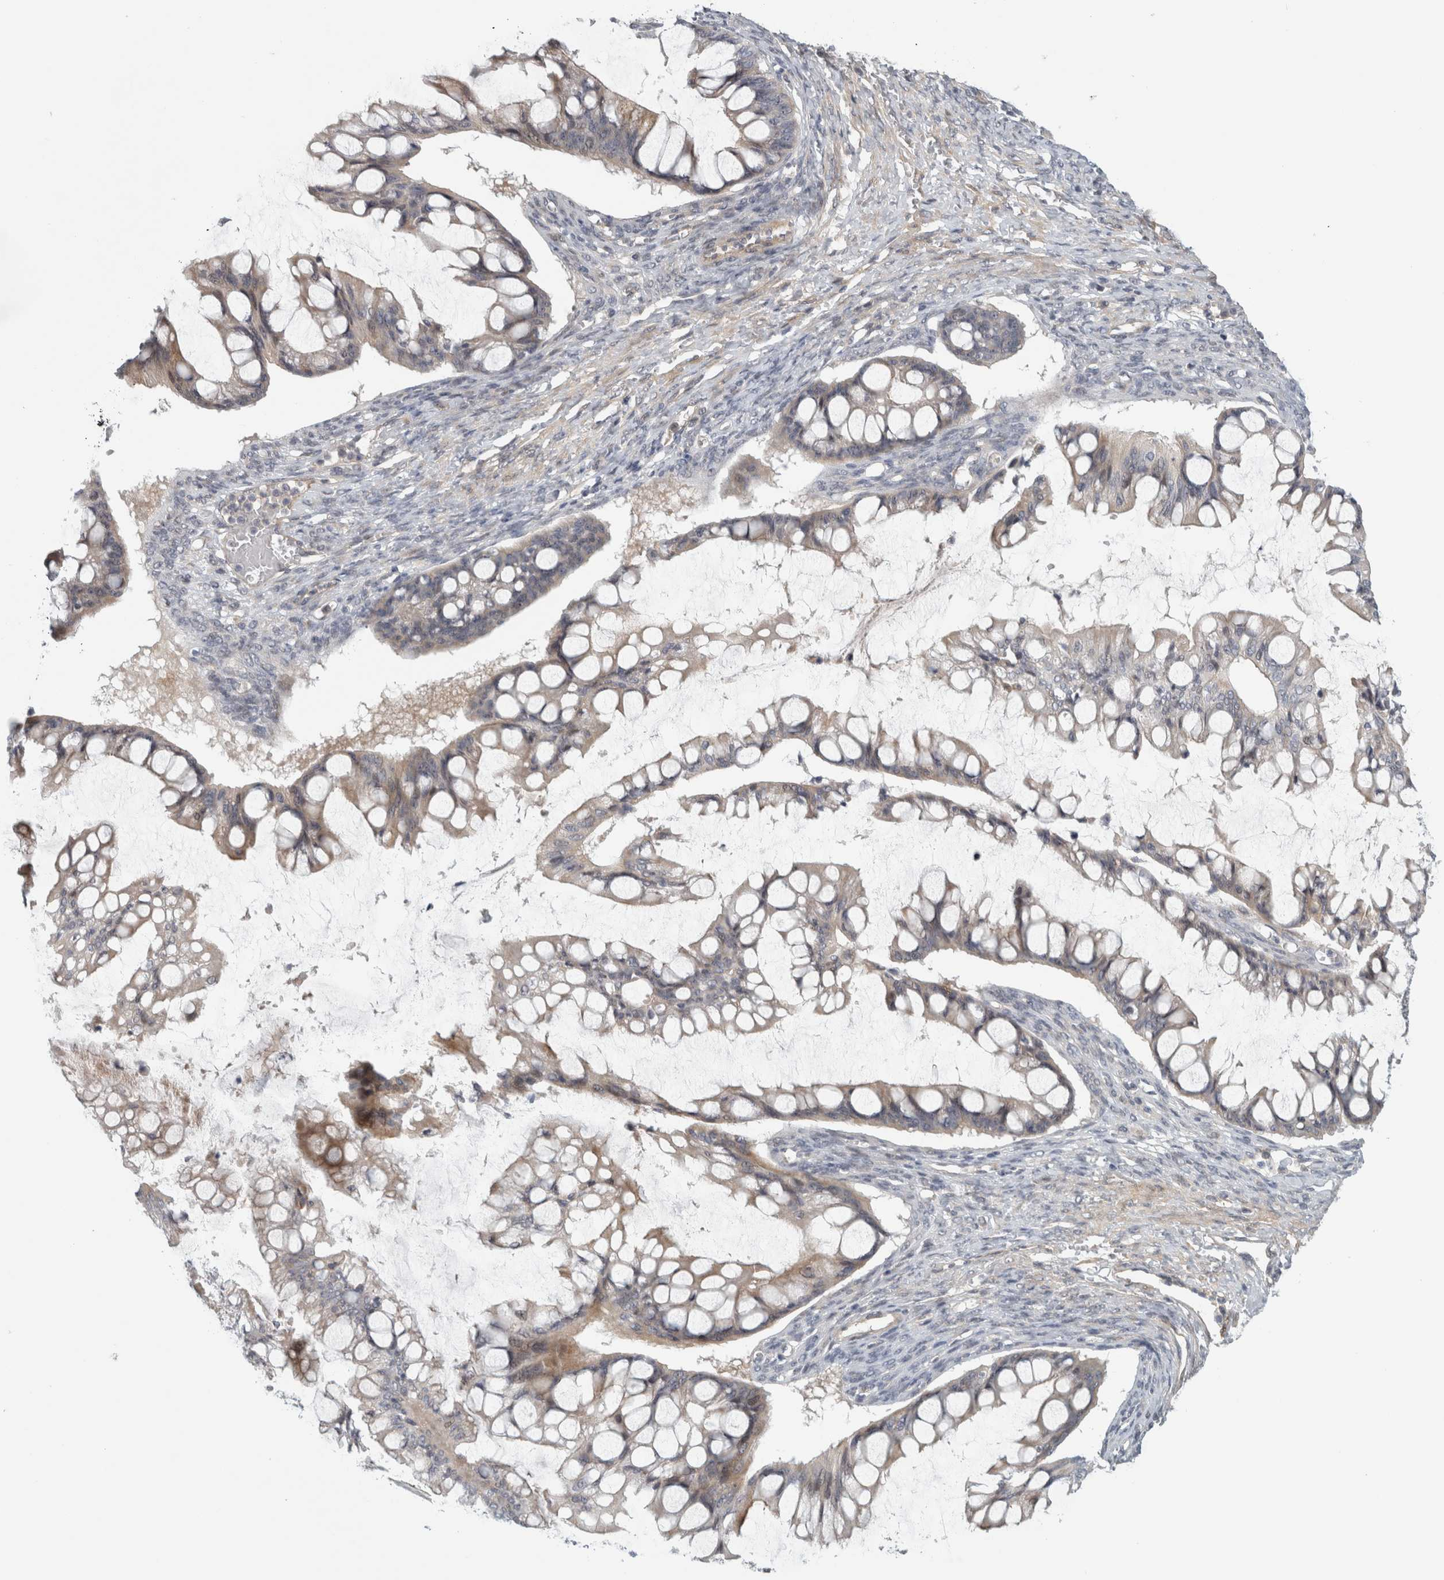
{"staining": {"intensity": "weak", "quantity": "<25%", "location": "cytoplasmic/membranous"}, "tissue": "ovarian cancer", "cell_type": "Tumor cells", "image_type": "cancer", "snomed": [{"axis": "morphology", "description": "Cystadenocarcinoma, mucinous, NOS"}, {"axis": "topography", "description": "Ovary"}], "caption": "Human ovarian mucinous cystadenocarcinoma stained for a protein using immunohistochemistry reveals no staining in tumor cells.", "gene": "ZNF804B", "patient": {"sex": "female", "age": 73}}